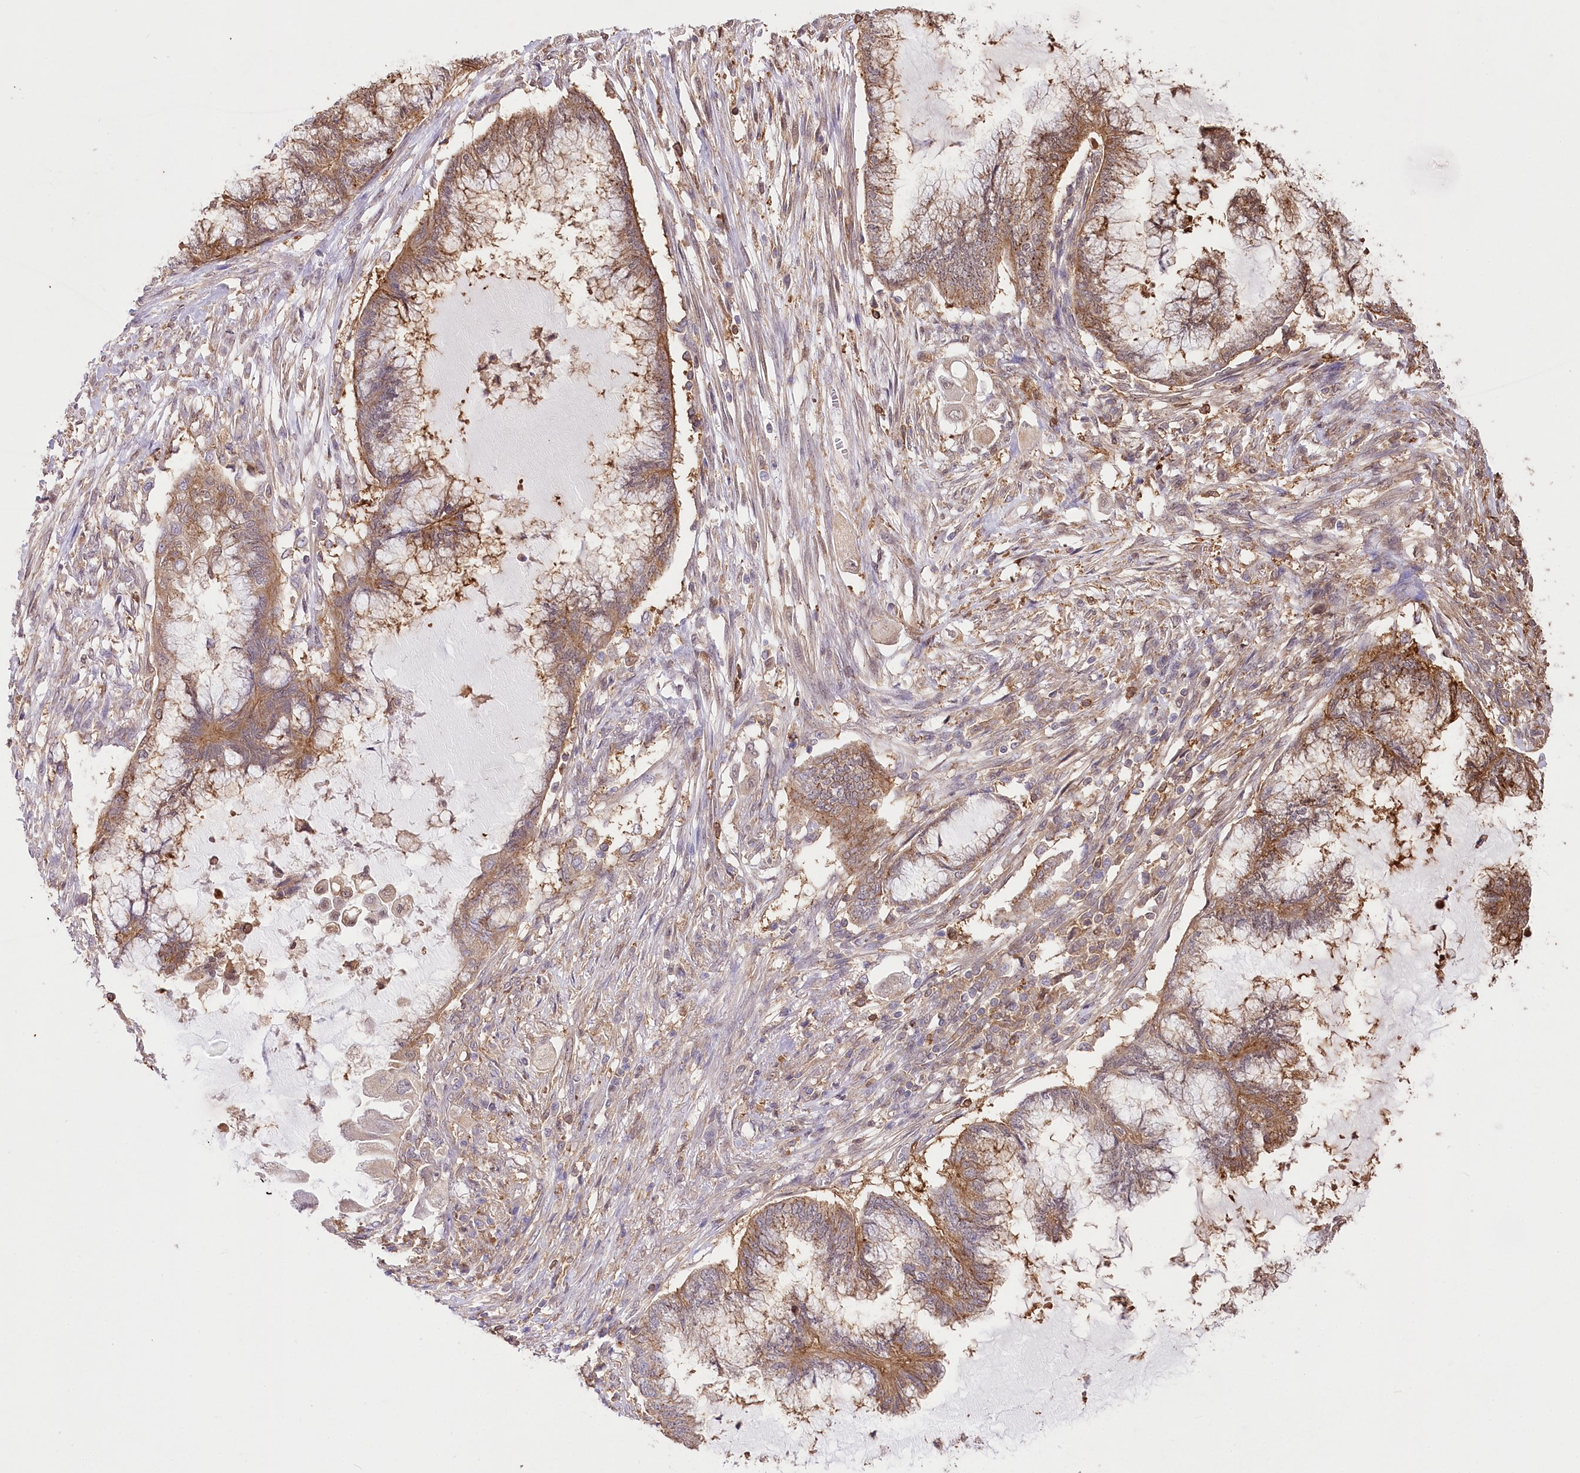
{"staining": {"intensity": "moderate", "quantity": ">75%", "location": "cytoplasmic/membranous"}, "tissue": "endometrial cancer", "cell_type": "Tumor cells", "image_type": "cancer", "snomed": [{"axis": "morphology", "description": "Adenocarcinoma, NOS"}, {"axis": "topography", "description": "Endometrium"}], "caption": "Endometrial adenocarcinoma stained with a protein marker demonstrates moderate staining in tumor cells.", "gene": "UGP2", "patient": {"sex": "female", "age": 86}}